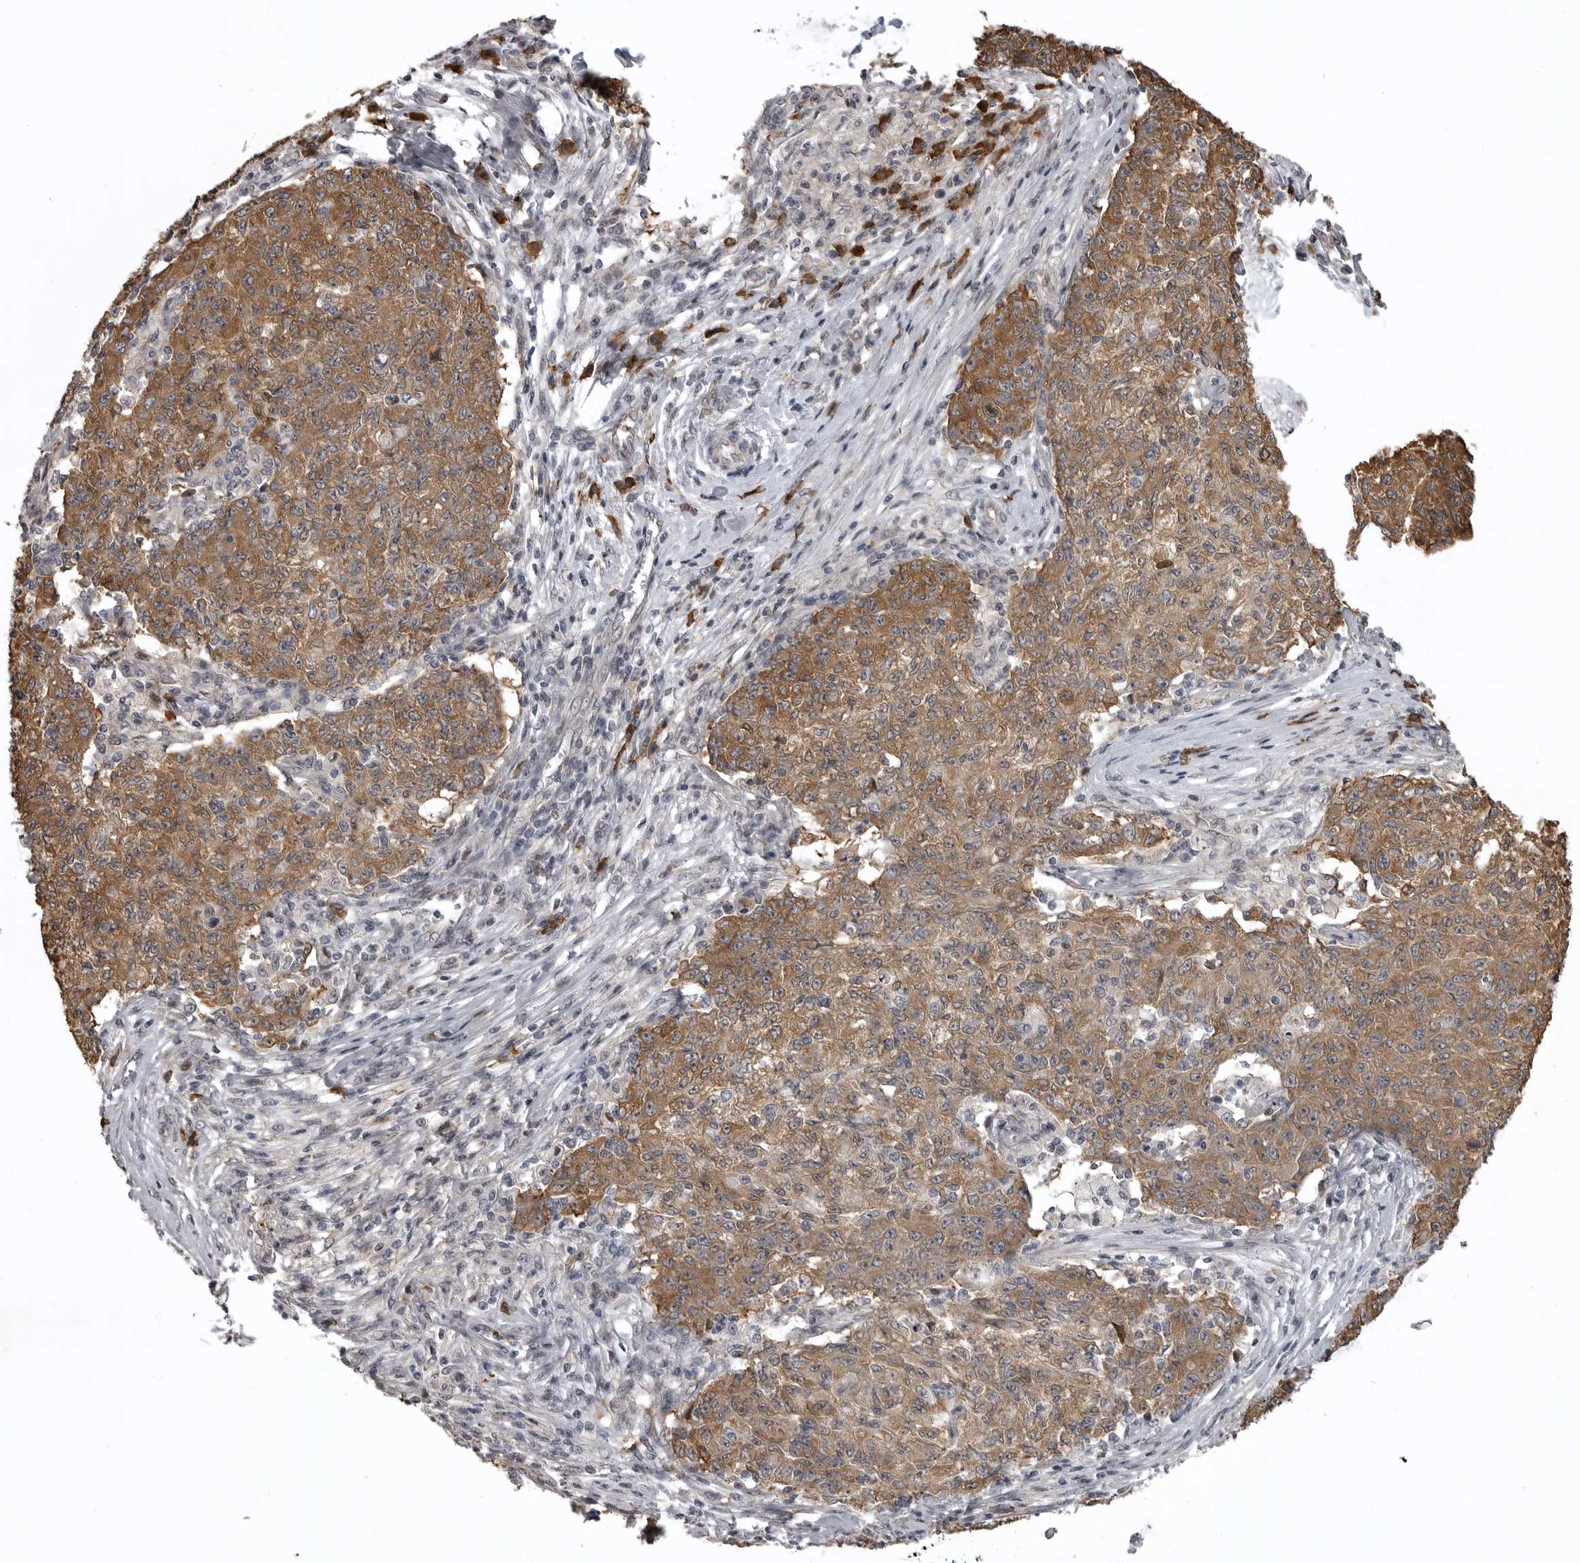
{"staining": {"intensity": "moderate", "quantity": ">75%", "location": "cytoplasmic/membranous"}, "tissue": "ovarian cancer", "cell_type": "Tumor cells", "image_type": "cancer", "snomed": [{"axis": "morphology", "description": "Carcinoma, endometroid"}, {"axis": "topography", "description": "Ovary"}], "caption": "The micrograph demonstrates immunohistochemical staining of ovarian endometroid carcinoma. There is moderate cytoplasmic/membranous staining is identified in approximately >75% of tumor cells.", "gene": "SNX16", "patient": {"sex": "female", "age": 42}}